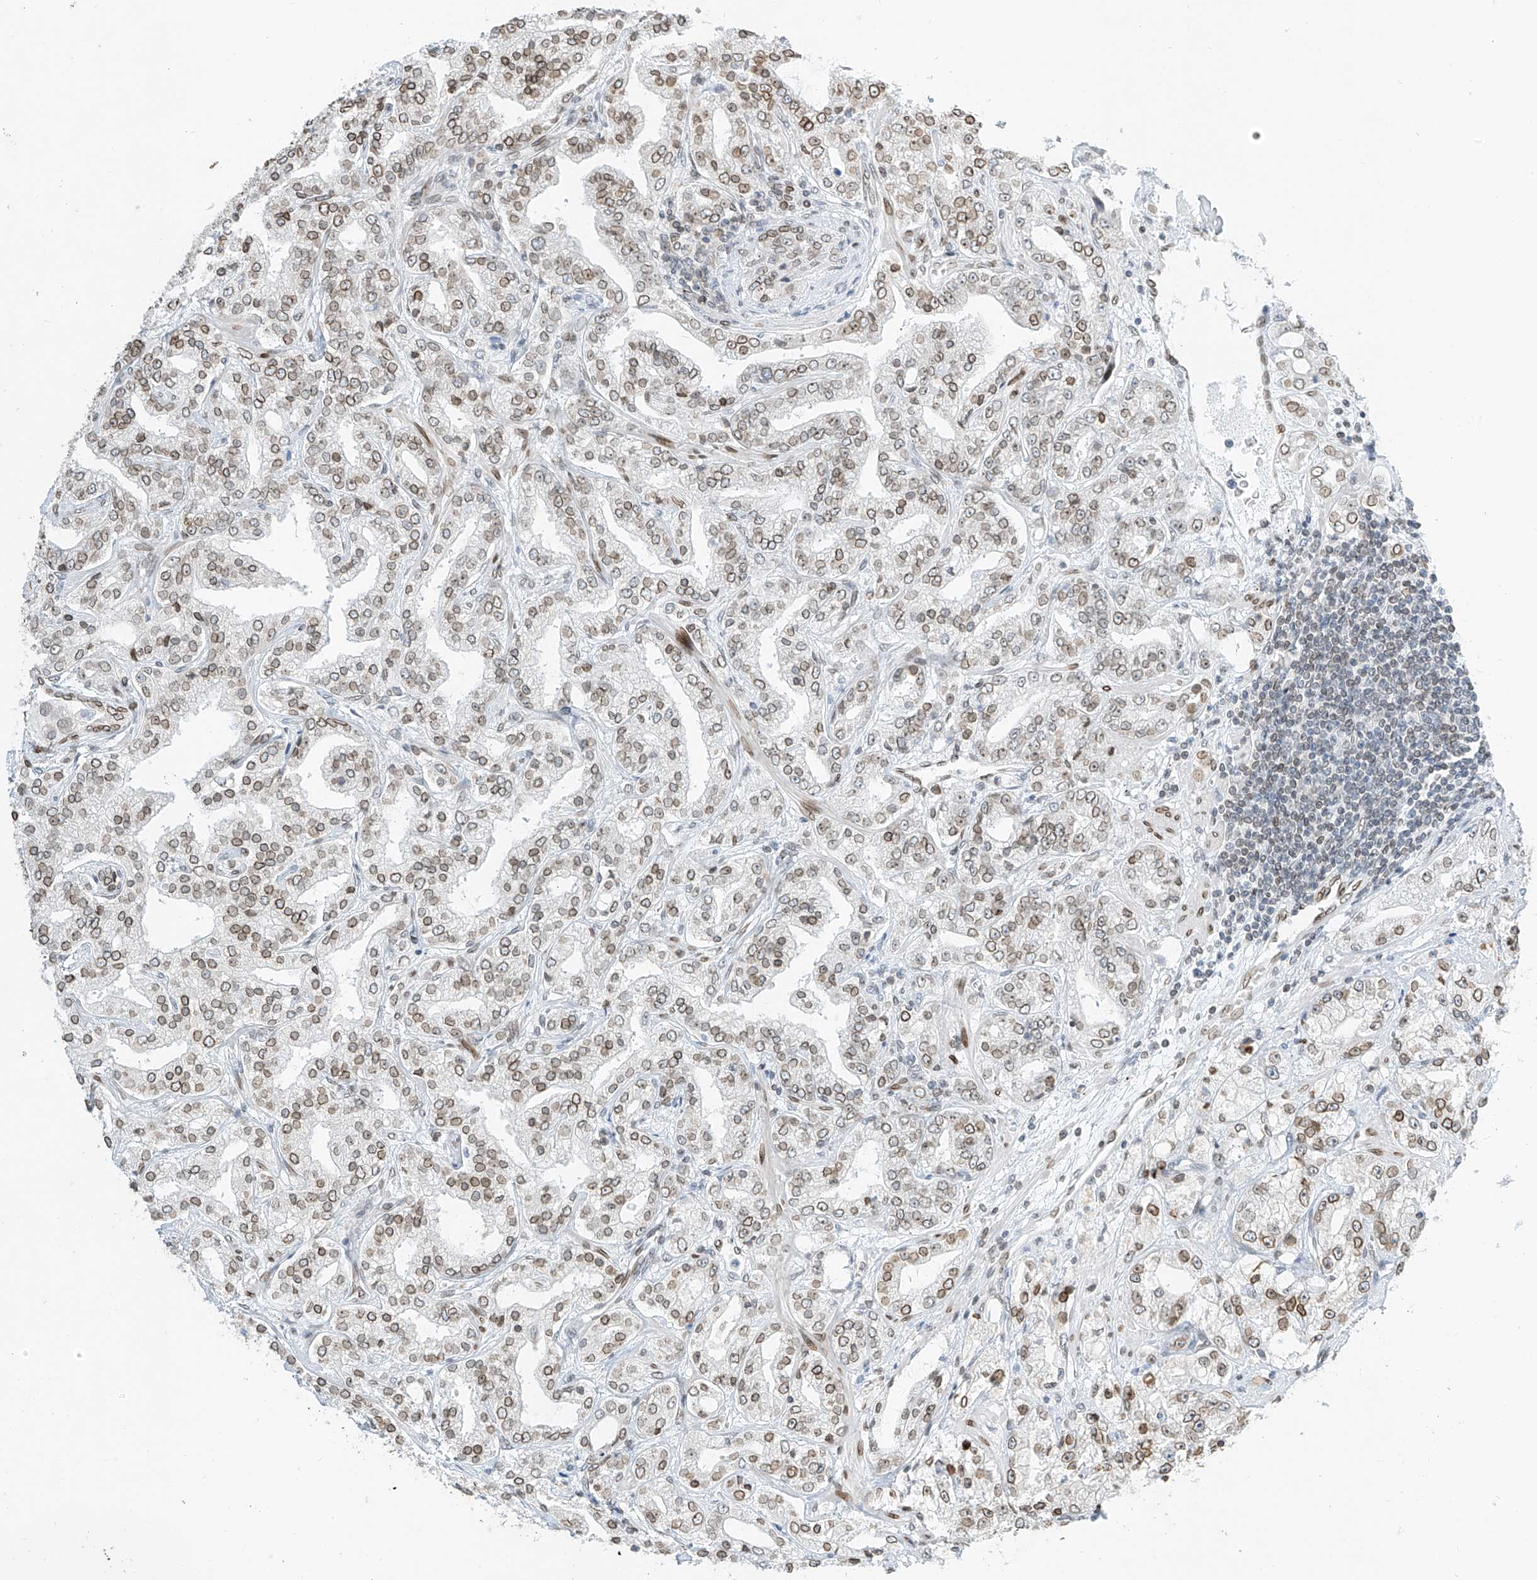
{"staining": {"intensity": "moderate", "quantity": "25%-75%", "location": "cytoplasmic/membranous,nuclear"}, "tissue": "prostate cancer", "cell_type": "Tumor cells", "image_type": "cancer", "snomed": [{"axis": "morphology", "description": "Adenocarcinoma, High grade"}, {"axis": "topography", "description": "Prostate"}], "caption": "Prostate cancer stained with a protein marker displays moderate staining in tumor cells.", "gene": "SAMD15", "patient": {"sex": "male", "age": 64}}